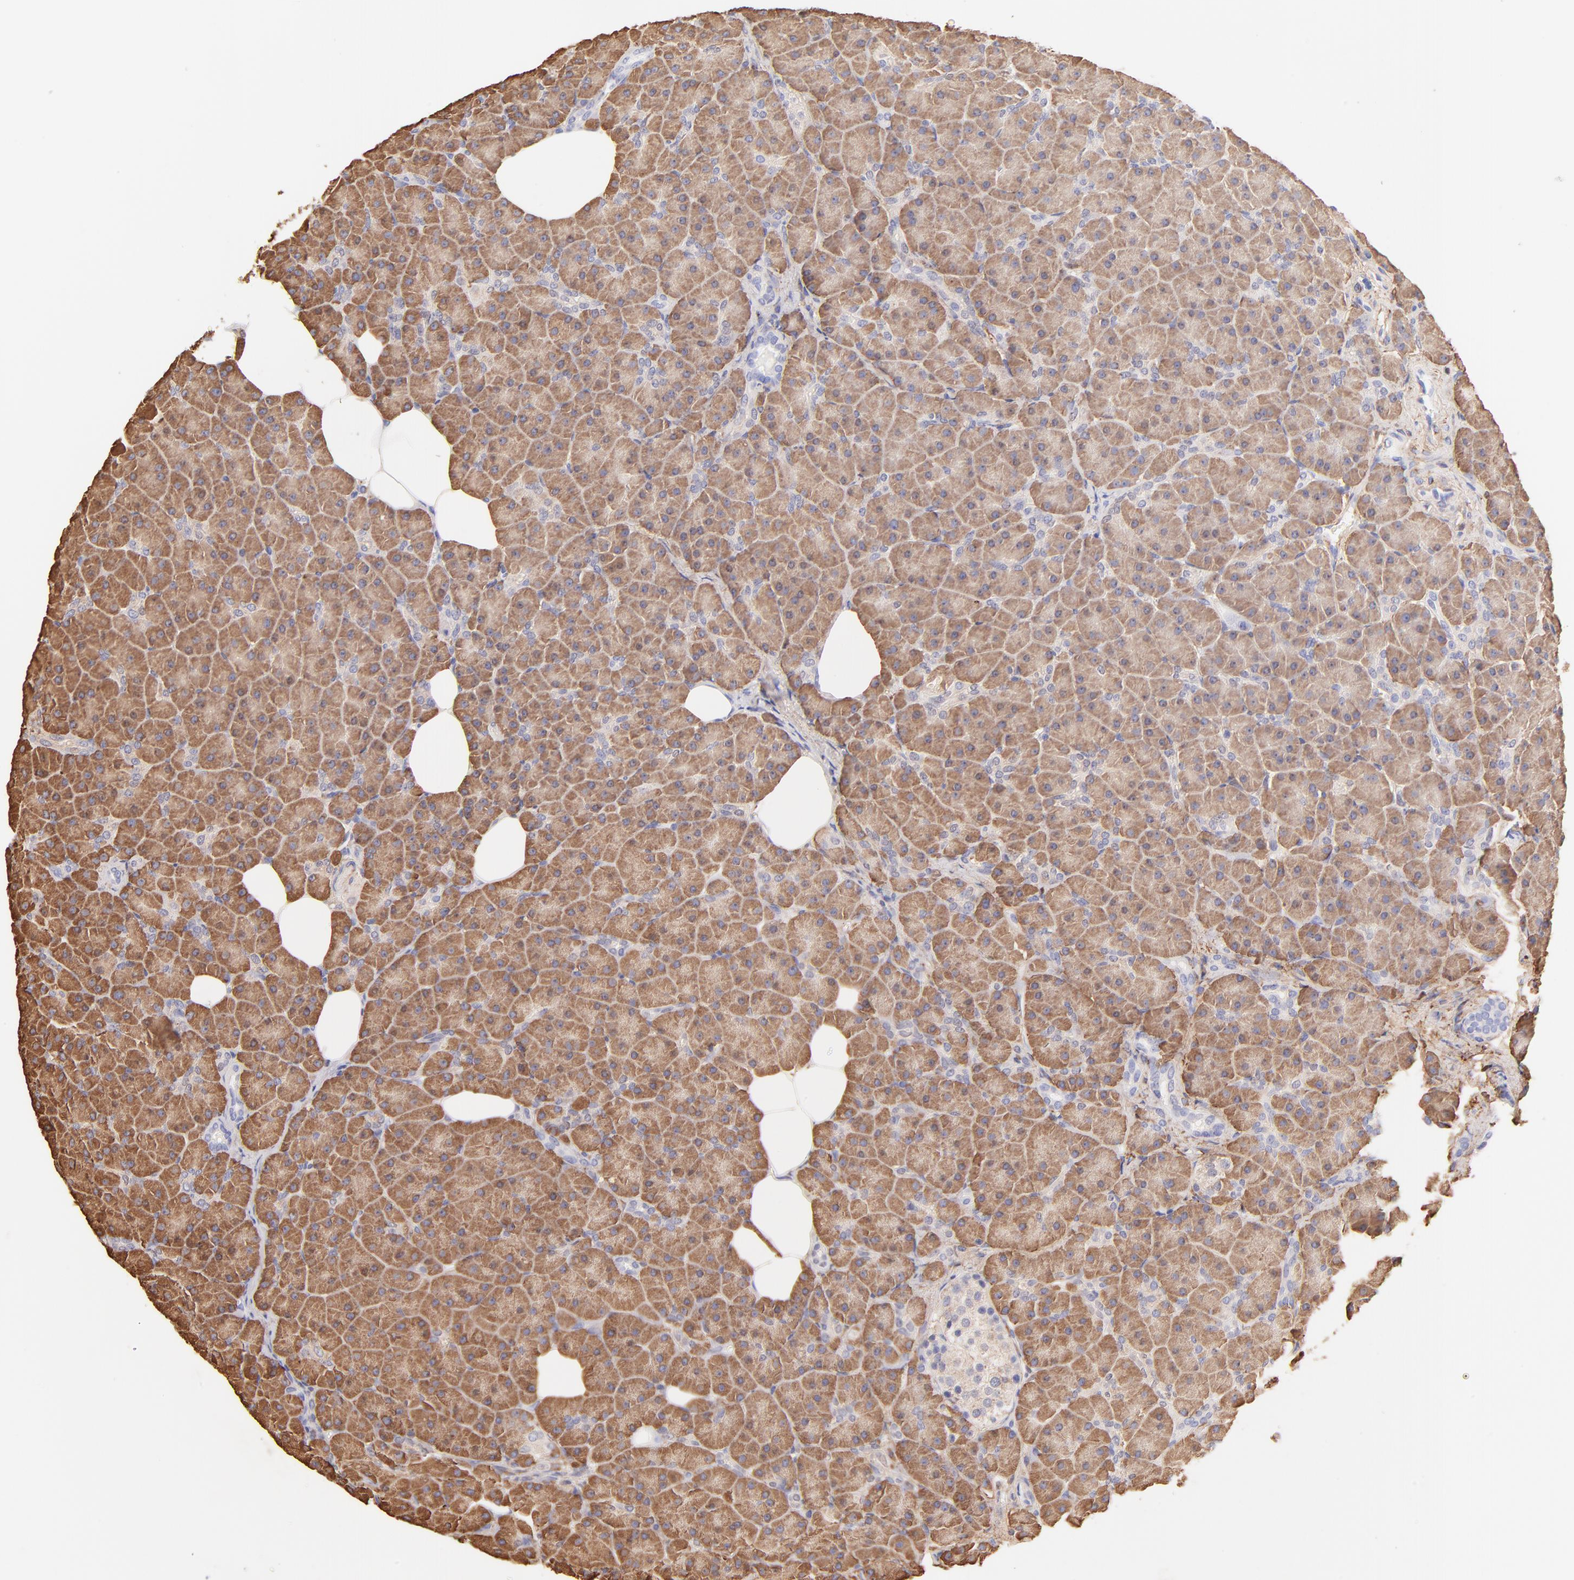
{"staining": {"intensity": "strong", "quantity": ">75%", "location": "cytoplasmic/membranous"}, "tissue": "pancreas", "cell_type": "Exocrine glandular cells", "image_type": "normal", "snomed": [{"axis": "morphology", "description": "Normal tissue, NOS"}, {"axis": "topography", "description": "Pancreas"}], "caption": "Exocrine glandular cells reveal high levels of strong cytoplasmic/membranous expression in approximately >75% of cells in normal pancreas. (DAB (3,3'-diaminobenzidine) = brown stain, brightfield microscopy at high magnification).", "gene": "BGN", "patient": {"sex": "male", "age": 66}}